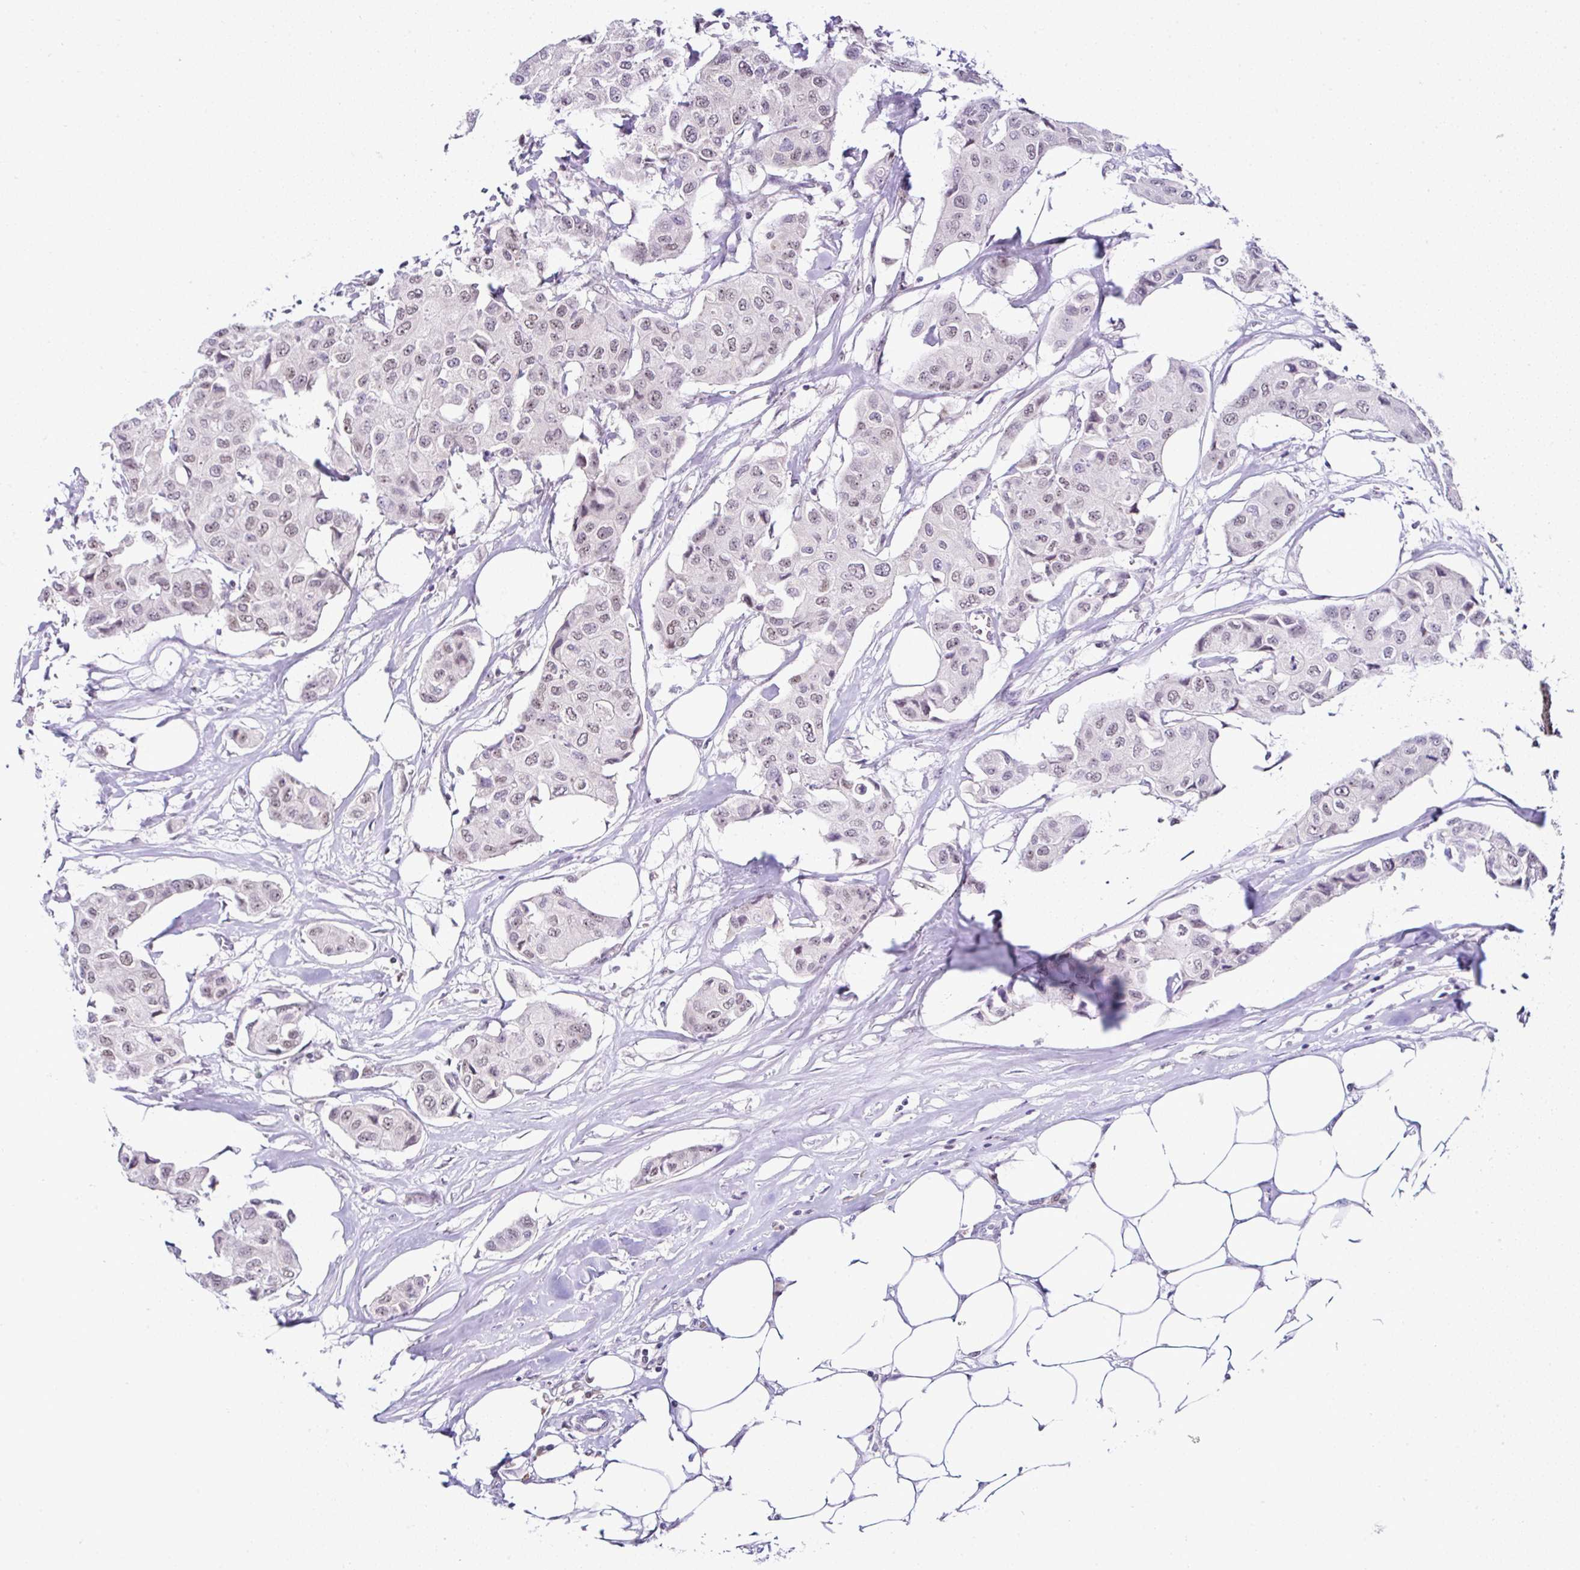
{"staining": {"intensity": "weak", "quantity": ">75%", "location": "nuclear"}, "tissue": "breast cancer", "cell_type": "Tumor cells", "image_type": "cancer", "snomed": [{"axis": "morphology", "description": "Duct carcinoma"}, {"axis": "topography", "description": "Breast"}, {"axis": "topography", "description": "Lymph node"}], "caption": "High-power microscopy captured an IHC image of breast cancer (invasive ductal carcinoma), revealing weak nuclear staining in approximately >75% of tumor cells. Immunohistochemistry (ihc) stains the protein in brown and the nuclei are stained blue.", "gene": "PTPN2", "patient": {"sex": "female", "age": 80}}